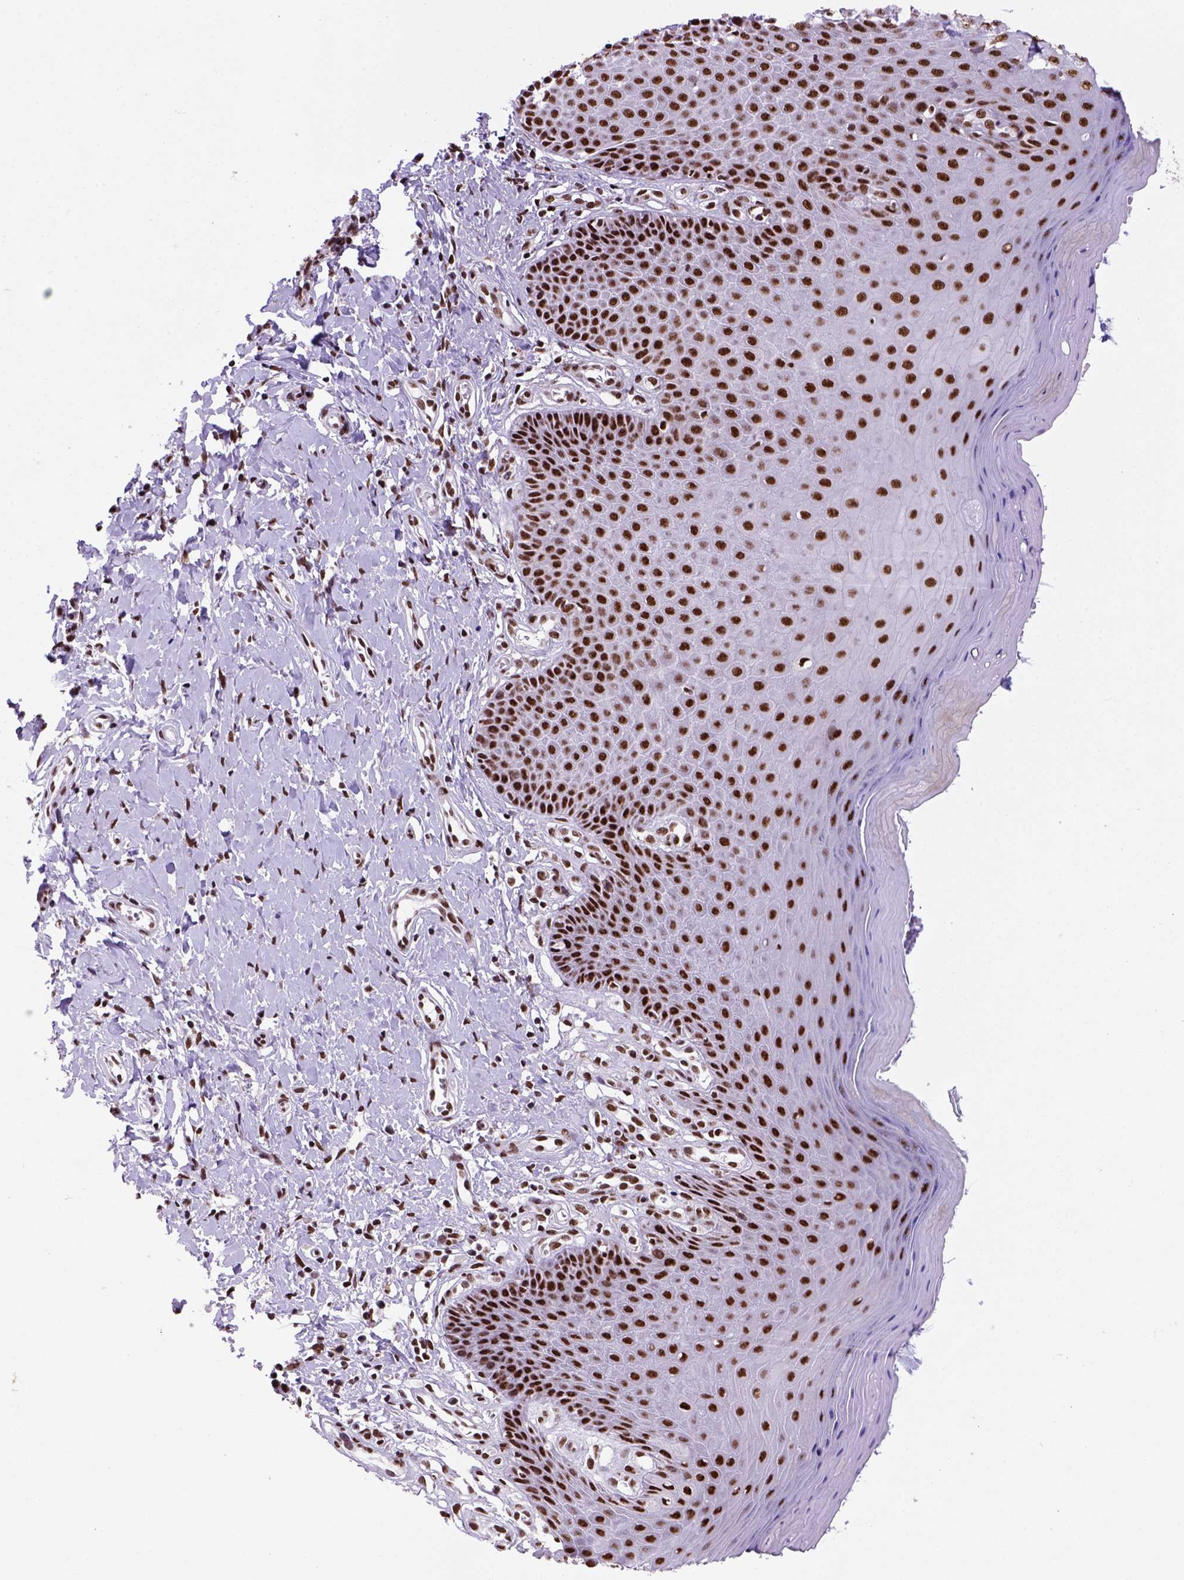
{"staining": {"intensity": "strong", "quantity": ">75%", "location": "nuclear"}, "tissue": "vagina", "cell_type": "Squamous epithelial cells", "image_type": "normal", "snomed": [{"axis": "morphology", "description": "Normal tissue, NOS"}, {"axis": "topography", "description": "Vagina"}], "caption": "Brown immunohistochemical staining in benign vagina exhibits strong nuclear staining in approximately >75% of squamous epithelial cells. Nuclei are stained in blue.", "gene": "NSMCE2", "patient": {"sex": "female", "age": 83}}